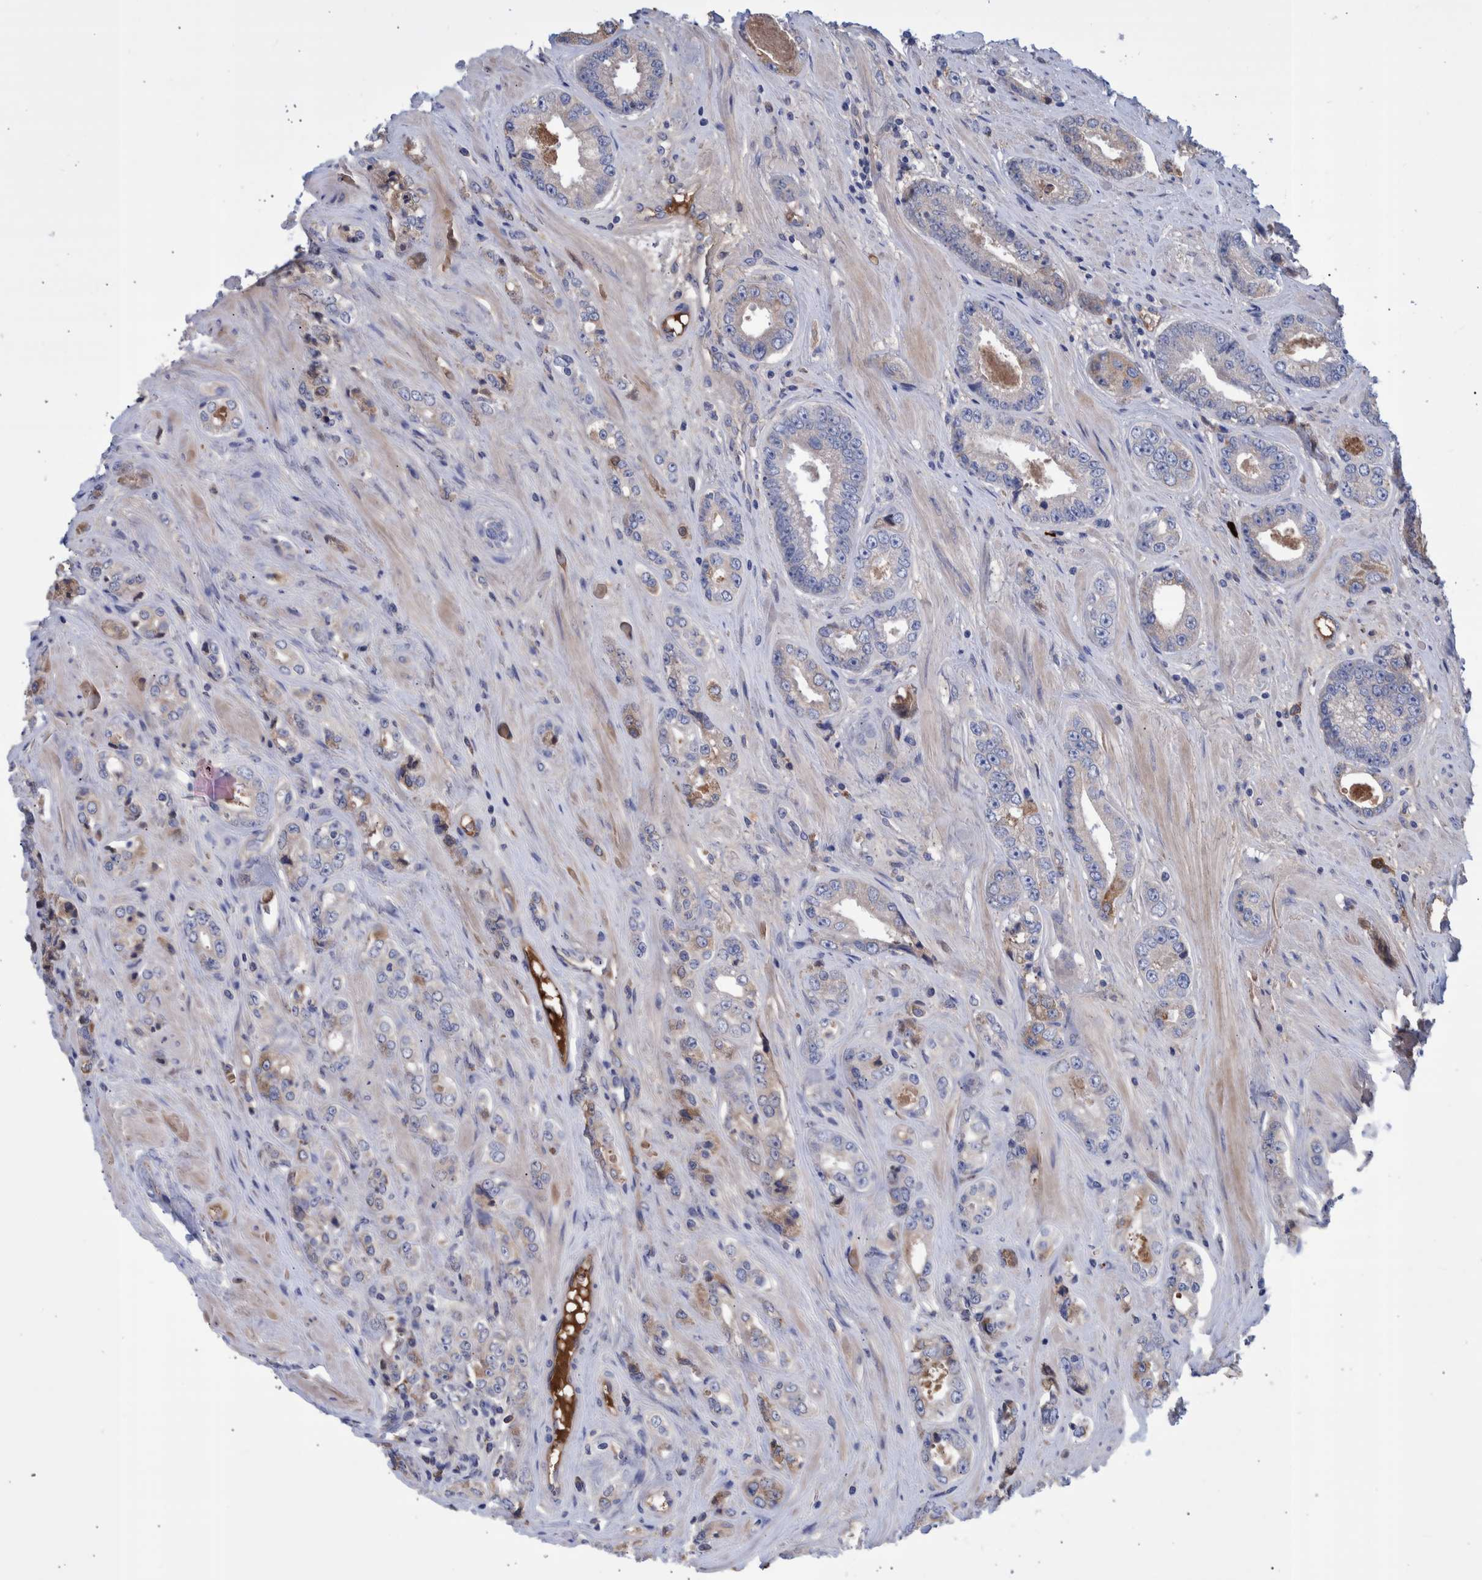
{"staining": {"intensity": "negative", "quantity": "none", "location": "none"}, "tissue": "prostate cancer", "cell_type": "Tumor cells", "image_type": "cancer", "snomed": [{"axis": "morphology", "description": "Adenocarcinoma, High grade"}, {"axis": "topography", "description": "Prostate"}], "caption": "There is no significant expression in tumor cells of prostate high-grade adenocarcinoma.", "gene": "DLL4", "patient": {"sex": "male", "age": 61}}